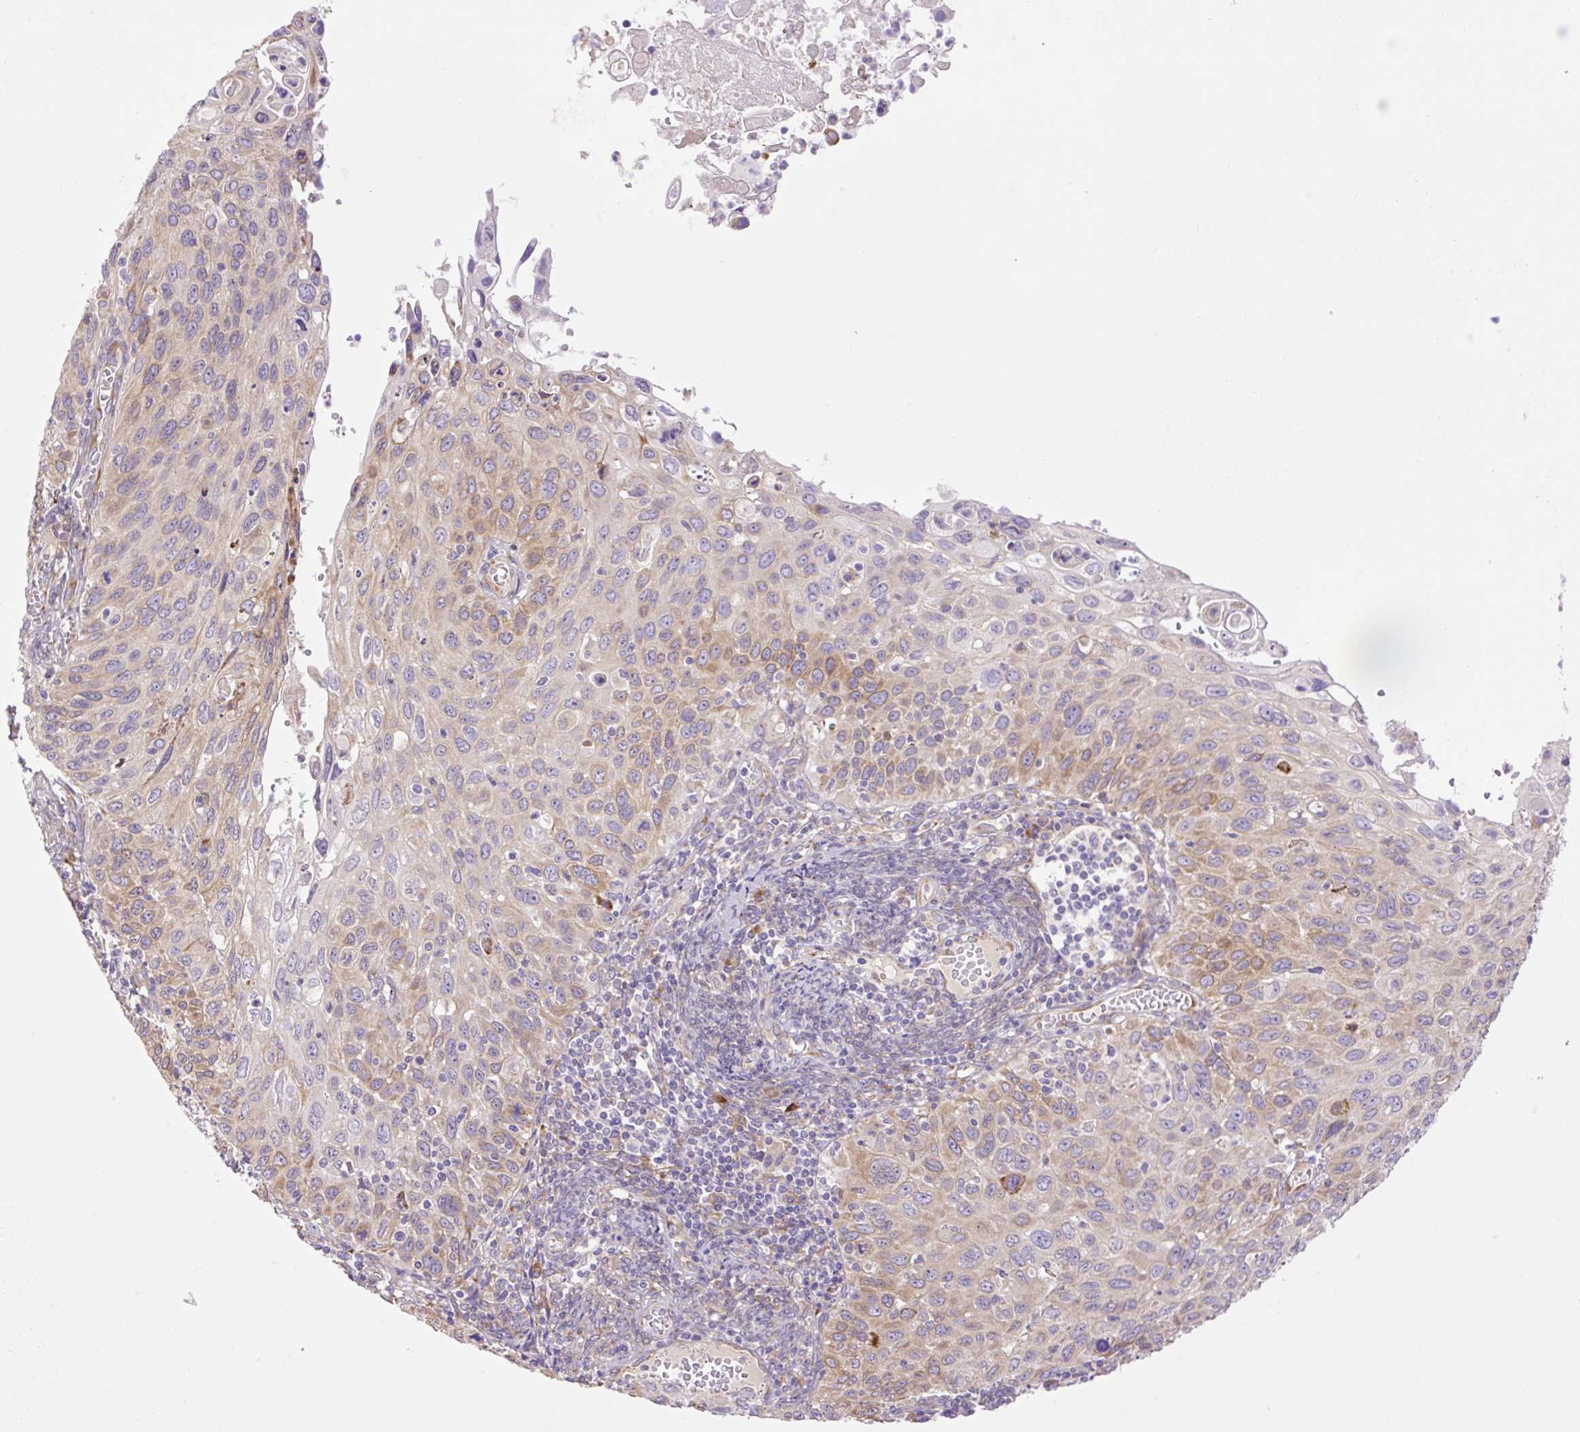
{"staining": {"intensity": "moderate", "quantity": "25%-75%", "location": "cytoplasmic/membranous"}, "tissue": "cervical cancer", "cell_type": "Tumor cells", "image_type": "cancer", "snomed": [{"axis": "morphology", "description": "Squamous cell carcinoma, NOS"}, {"axis": "topography", "description": "Cervix"}], "caption": "A histopathology image showing moderate cytoplasmic/membranous expression in about 25%-75% of tumor cells in cervical cancer (squamous cell carcinoma), as visualized by brown immunohistochemical staining.", "gene": "POFUT1", "patient": {"sex": "female", "age": 70}}